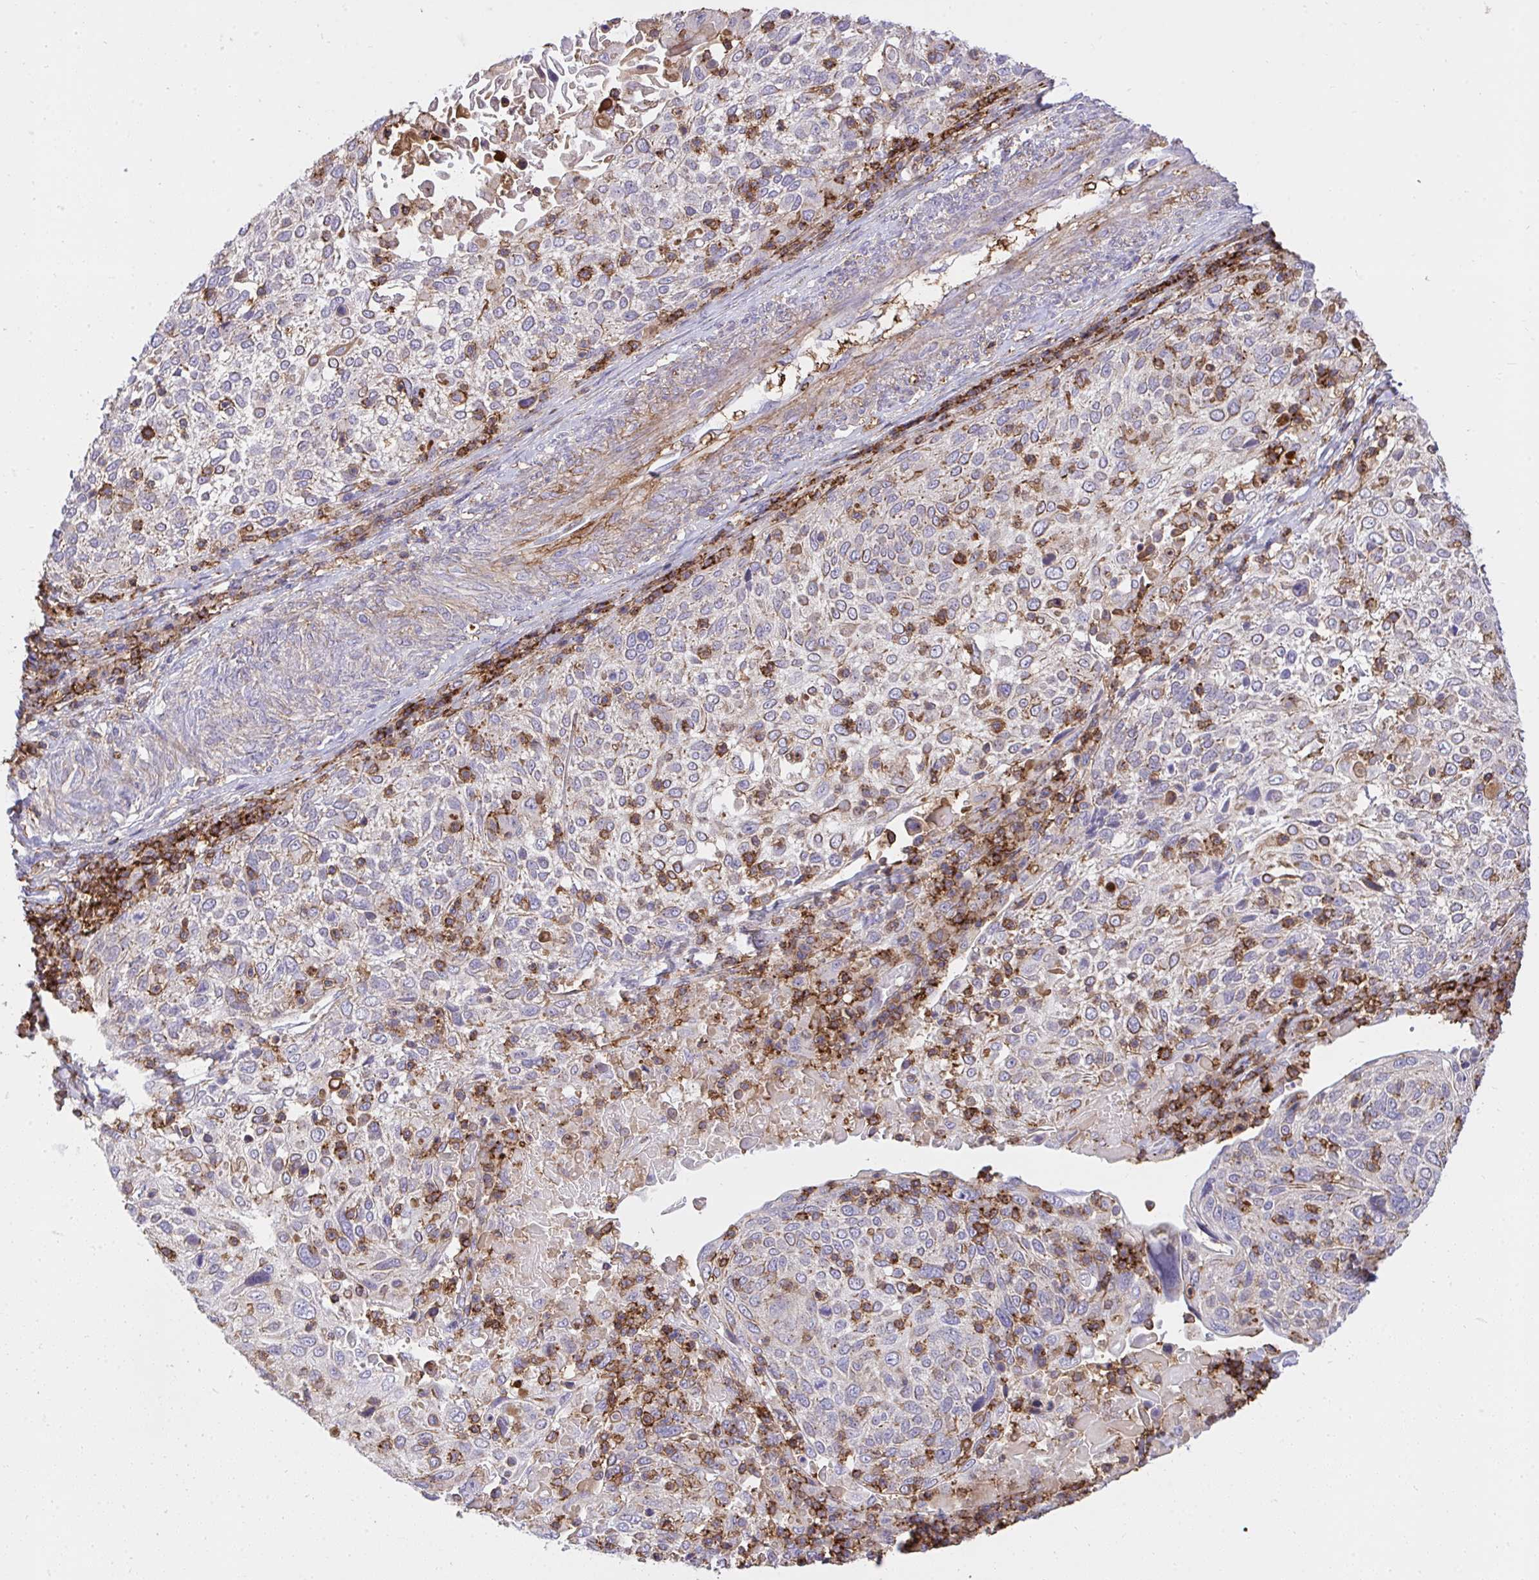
{"staining": {"intensity": "moderate", "quantity": "25%-75%", "location": "cytoplasmic/membranous"}, "tissue": "cervical cancer", "cell_type": "Tumor cells", "image_type": "cancer", "snomed": [{"axis": "morphology", "description": "Squamous cell carcinoma, NOS"}, {"axis": "topography", "description": "Cervix"}], "caption": "A high-resolution histopathology image shows immunohistochemistry (IHC) staining of cervical cancer, which shows moderate cytoplasmic/membranous staining in approximately 25%-75% of tumor cells.", "gene": "ERI1", "patient": {"sex": "female", "age": 61}}